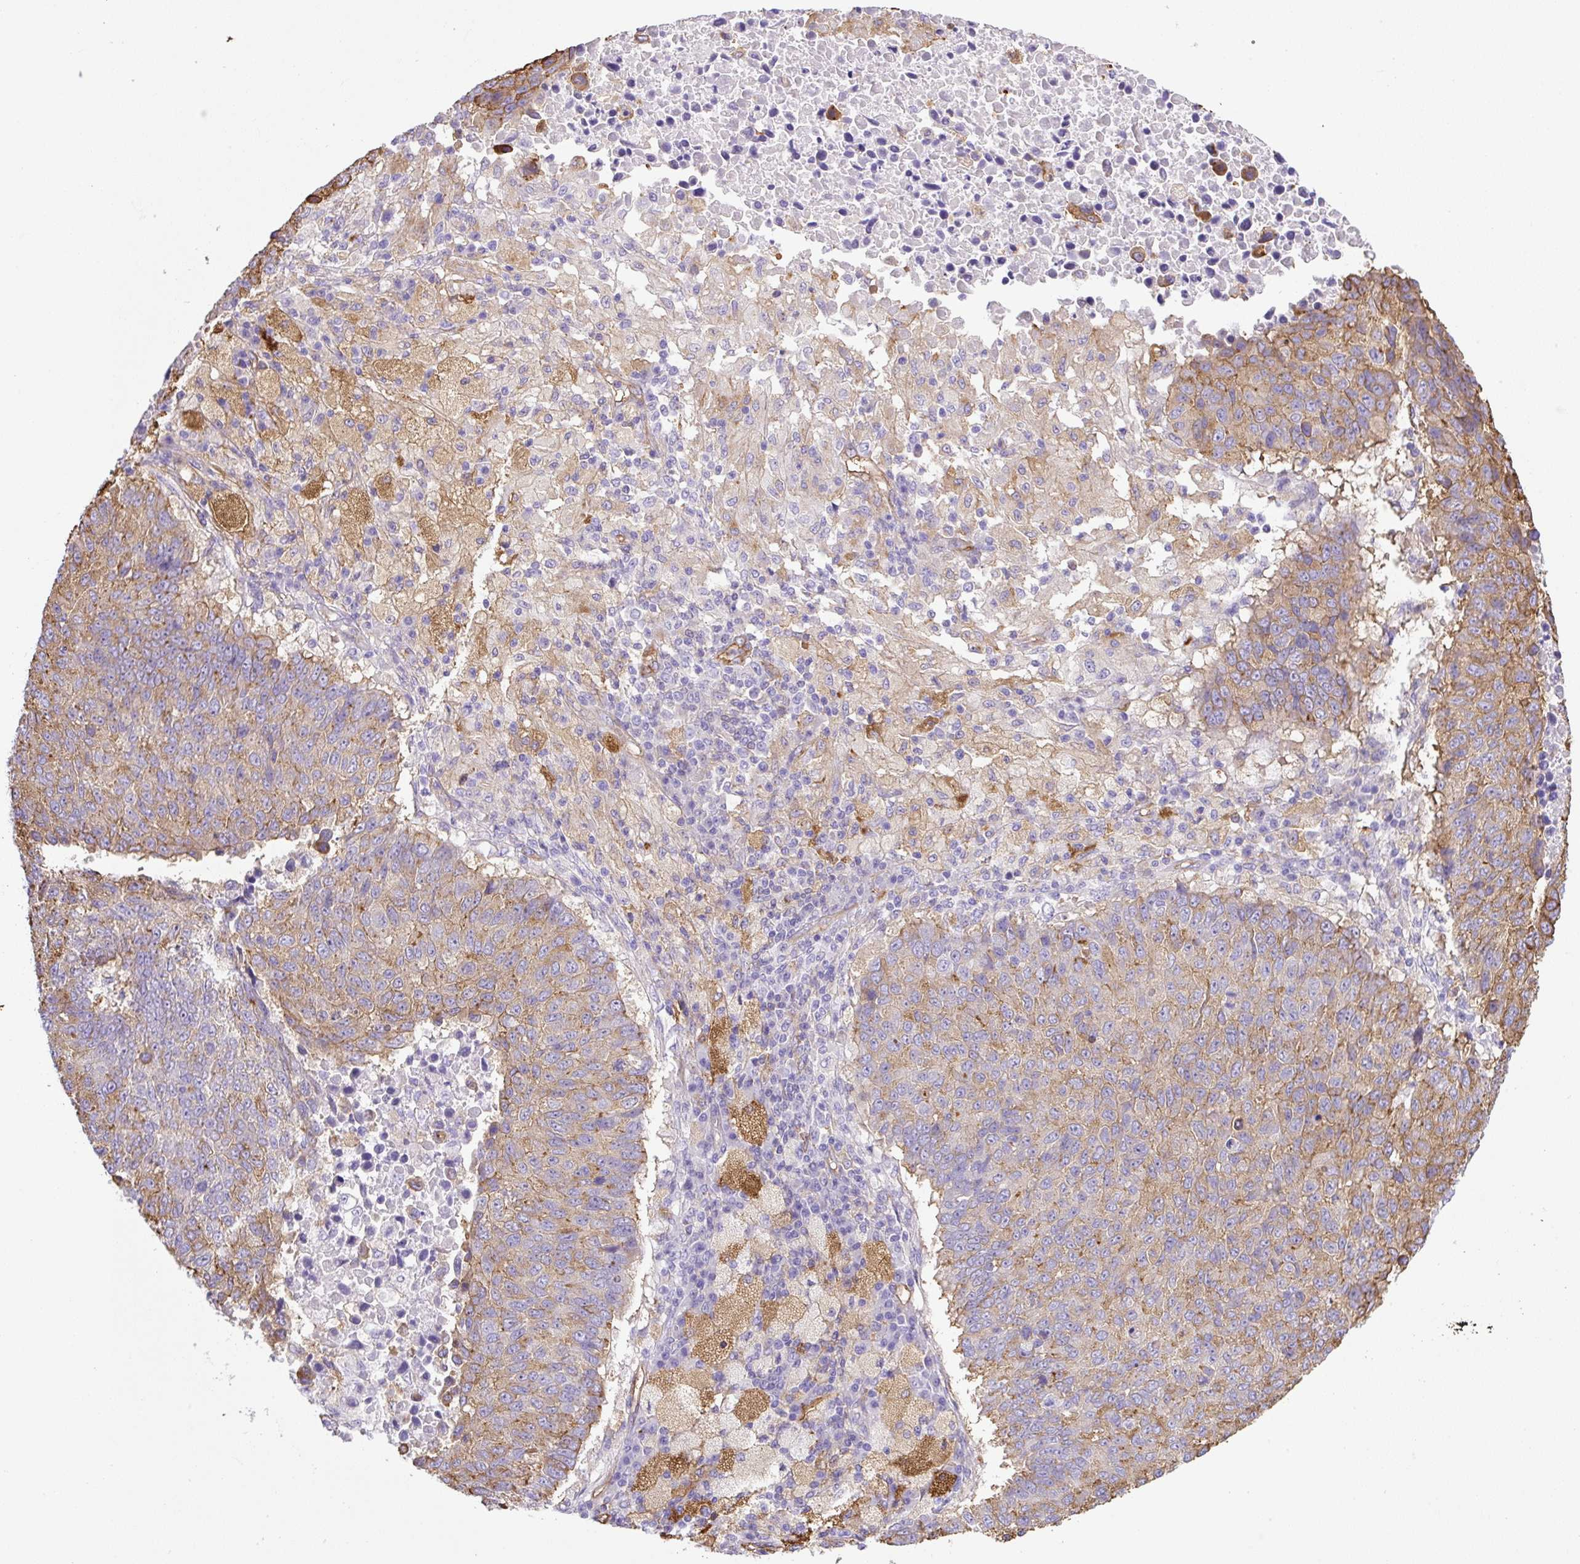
{"staining": {"intensity": "moderate", "quantity": "25%-75%", "location": "cytoplasmic/membranous"}, "tissue": "lung cancer", "cell_type": "Tumor cells", "image_type": "cancer", "snomed": [{"axis": "morphology", "description": "Squamous cell carcinoma, NOS"}, {"axis": "topography", "description": "Lung"}], "caption": "Moderate cytoplasmic/membranous expression for a protein is identified in about 25%-75% of tumor cells of lung squamous cell carcinoma using IHC.", "gene": "MAGEB5", "patient": {"sex": "male", "age": 73}}